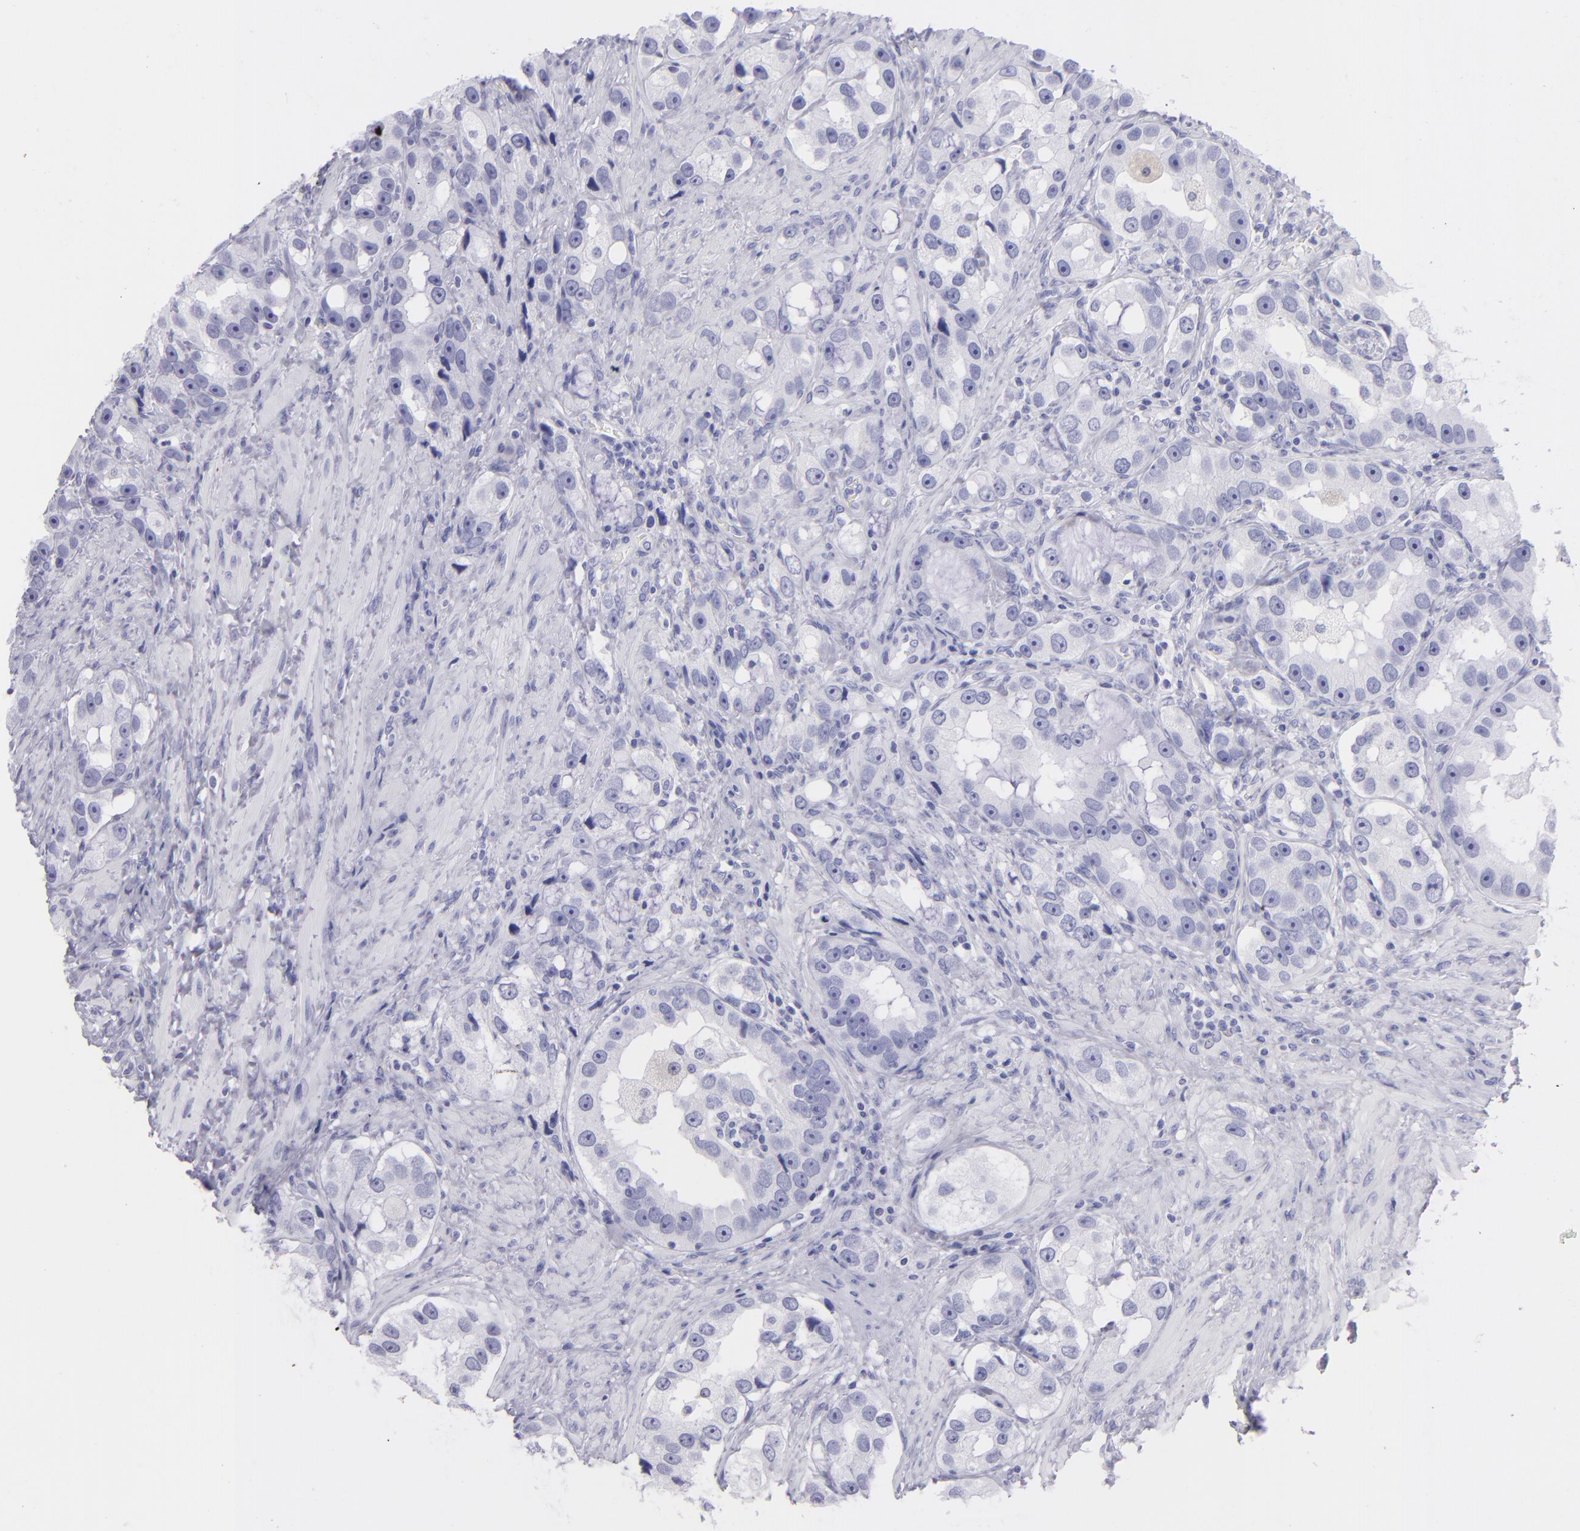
{"staining": {"intensity": "negative", "quantity": "none", "location": "none"}, "tissue": "prostate cancer", "cell_type": "Tumor cells", "image_type": "cancer", "snomed": [{"axis": "morphology", "description": "Adenocarcinoma, High grade"}, {"axis": "topography", "description": "Prostate"}], "caption": "Adenocarcinoma (high-grade) (prostate) was stained to show a protein in brown. There is no significant positivity in tumor cells. Nuclei are stained in blue.", "gene": "SLC1A2", "patient": {"sex": "male", "age": 63}}